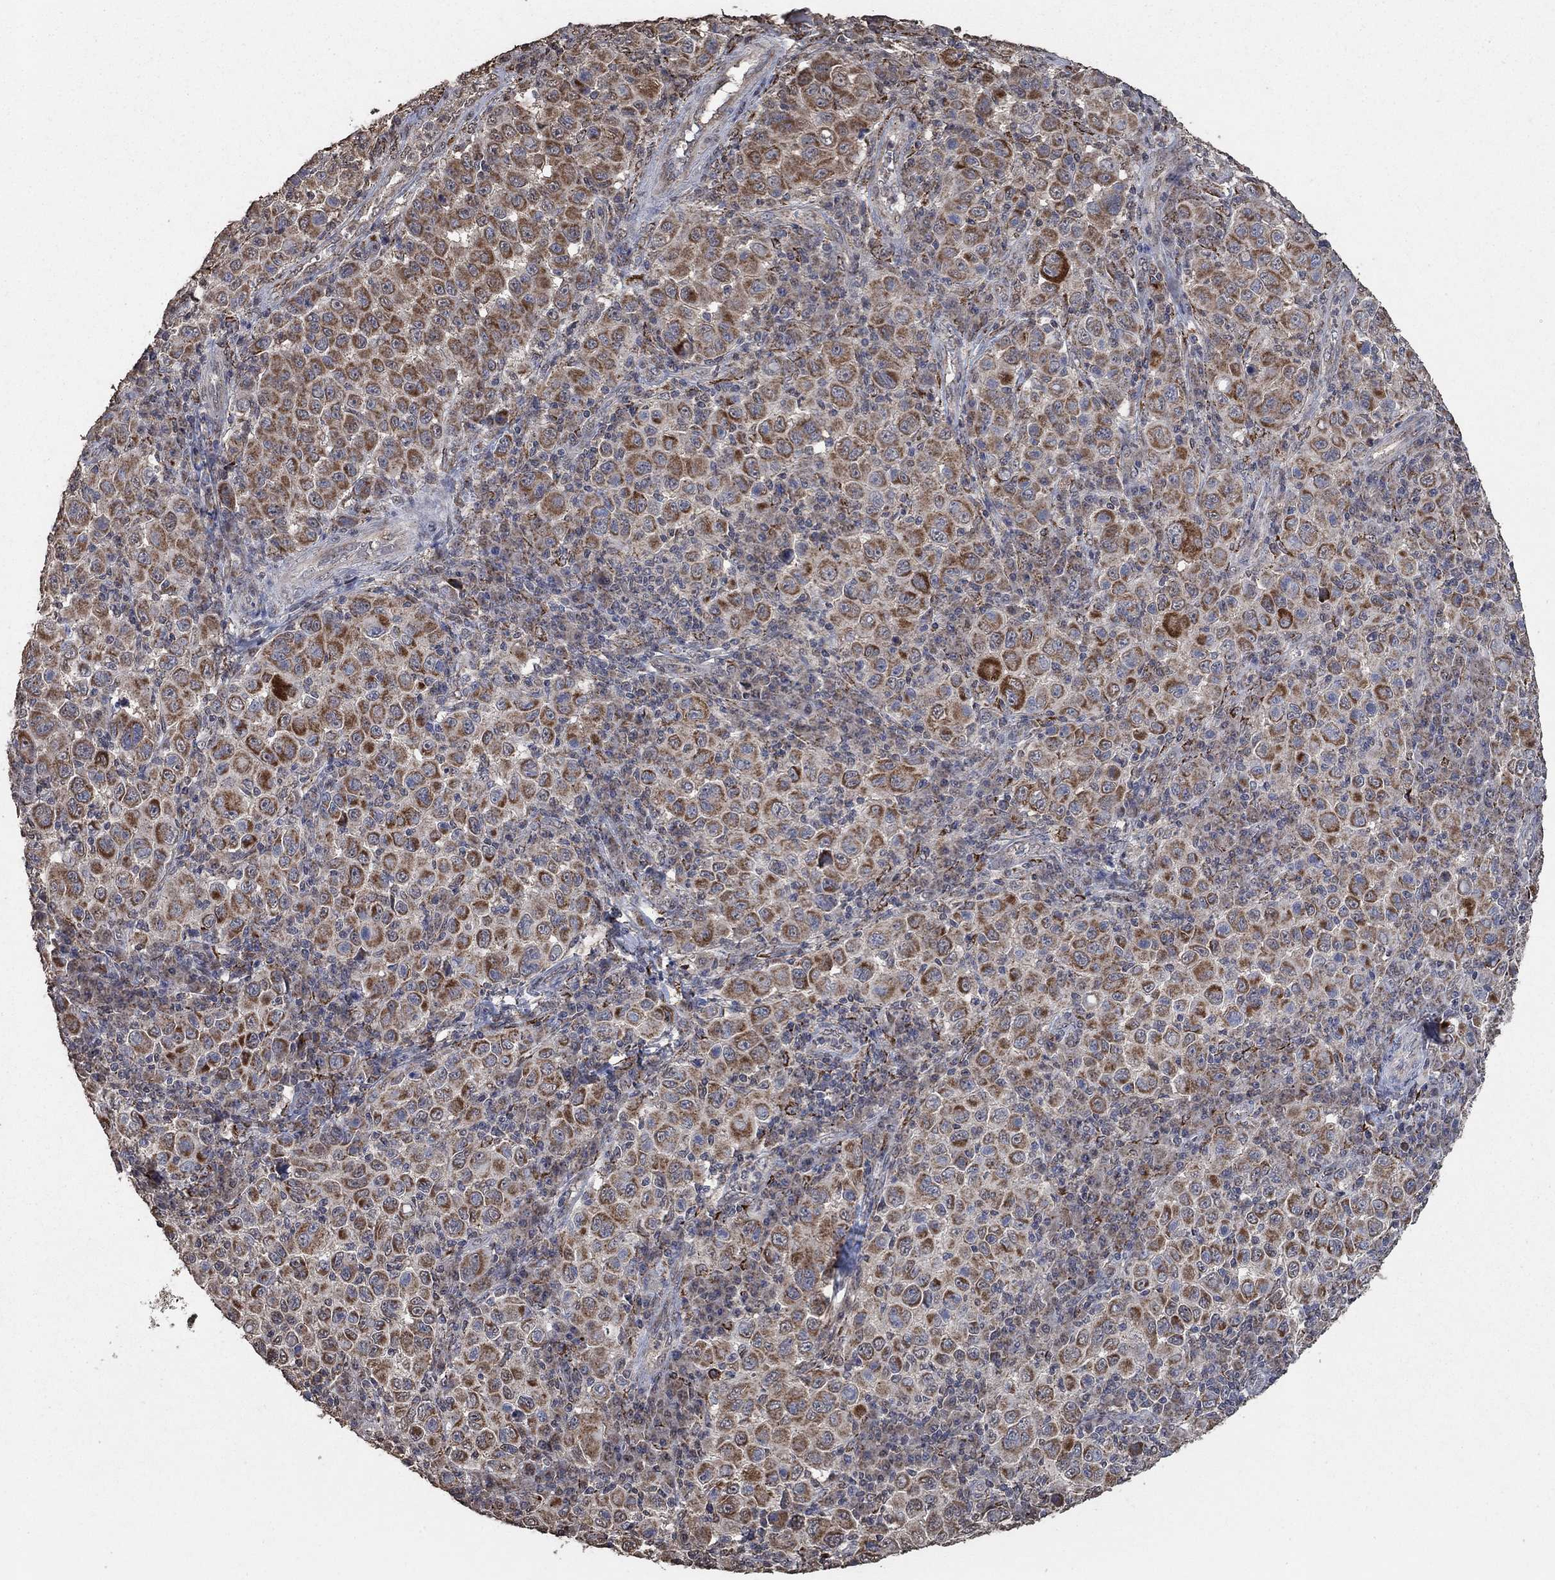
{"staining": {"intensity": "moderate", "quantity": ">75%", "location": "cytoplasmic/membranous"}, "tissue": "melanoma", "cell_type": "Tumor cells", "image_type": "cancer", "snomed": [{"axis": "morphology", "description": "Malignant melanoma, NOS"}, {"axis": "topography", "description": "Skin"}], "caption": "Moderate cytoplasmic/membranous protein staining is present in about >75% of tumor cells in melanoma. (DAB (3,3'-diaminobenzidine) = brown stain, brightfield microscopy at high magnification).", "gene": "MRPS24", "patient": {"sex": "female", "age": 57}}